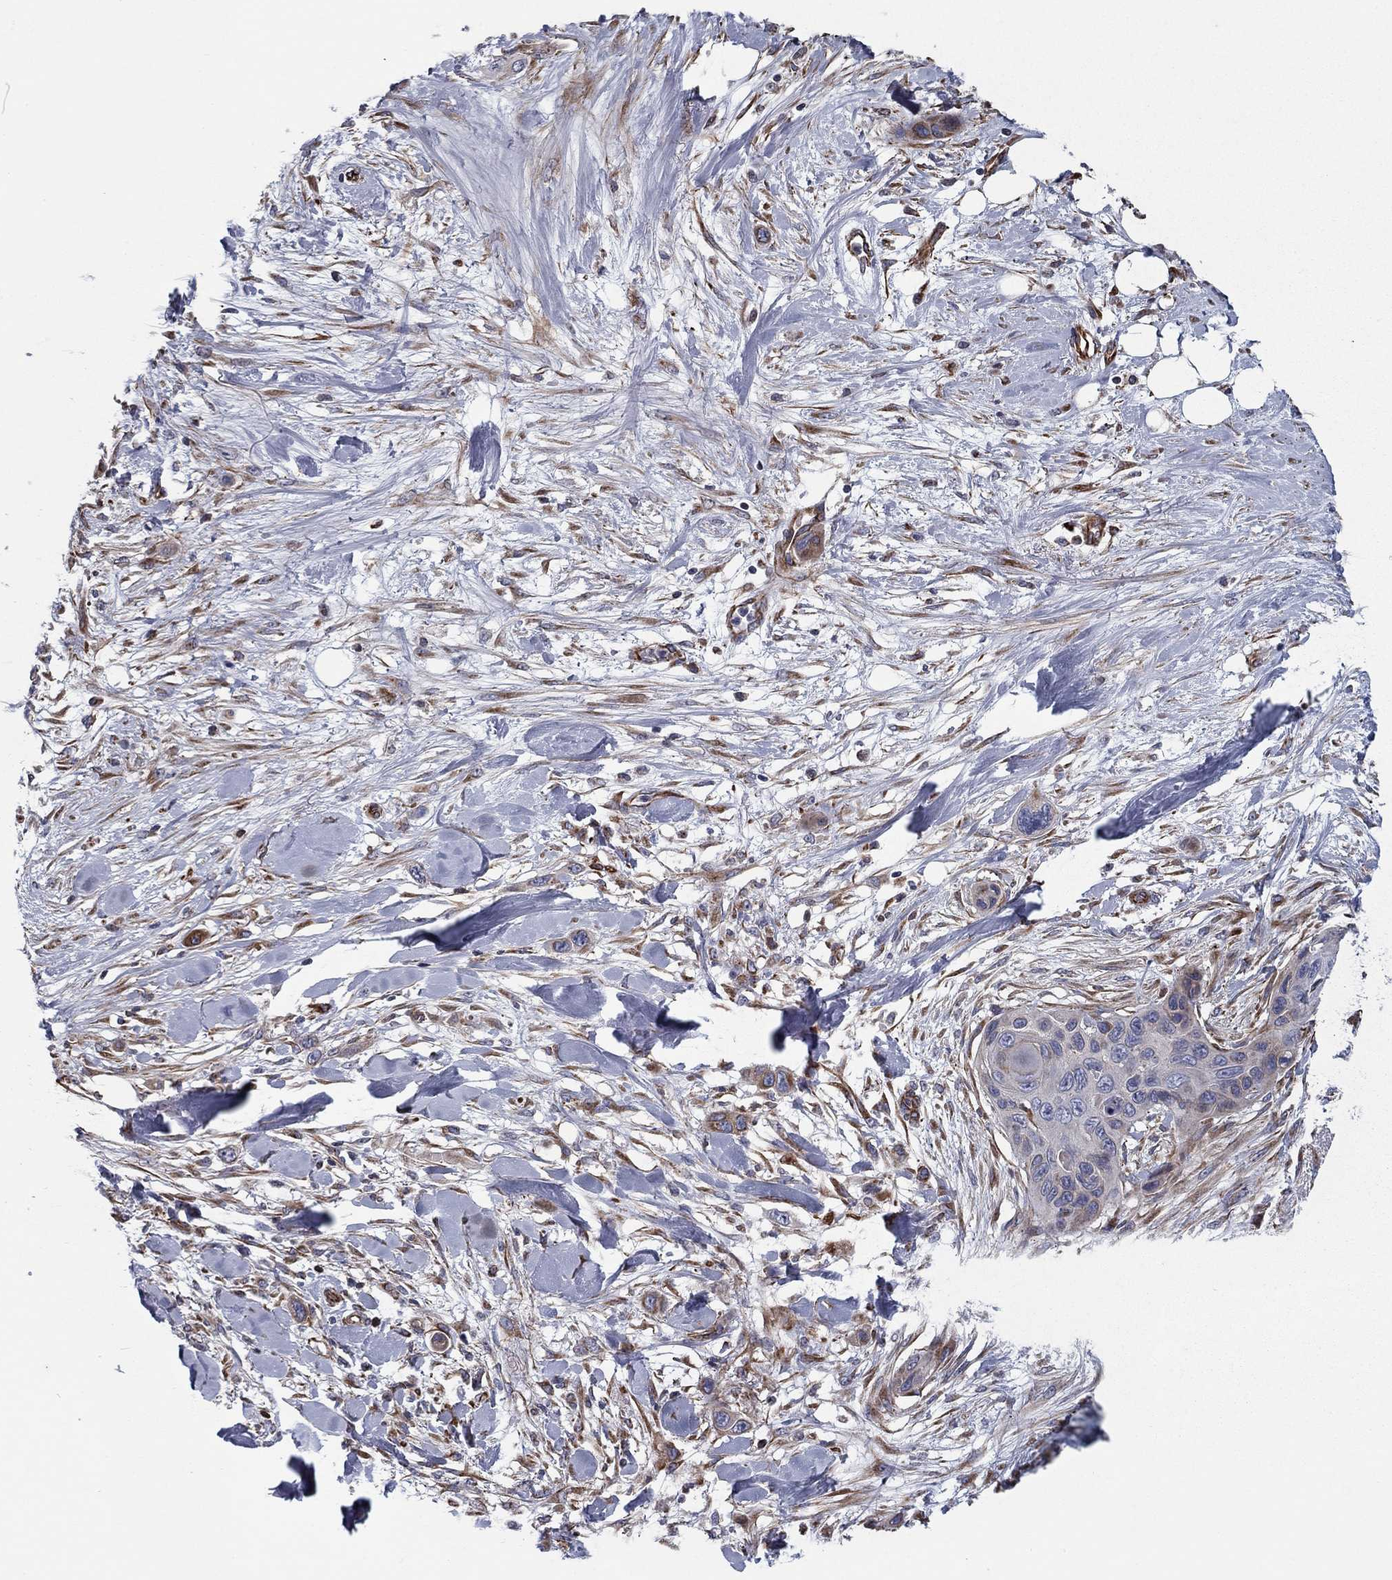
{"staining": {"intensity": "moderate", "quantity": "<25%", "location": "cytoplasmic/membranous"}, "tissue": "skin cancer", "cell_type": "Tumor cells", "image_type": "cancer", "snomed": [{"axis": "morphology", "description": "Squamous cell carcinoma, NOS"}, {"axis": "topography", "description": "Skin"}], "caption": "A brown stain shows moderate cytoplasmic/membranous staining of a protein in squamous cell carcinoma (skin) tumor cells.", "gene": "CLSTN1", "patient": {"sex": "male", "age": 79}}